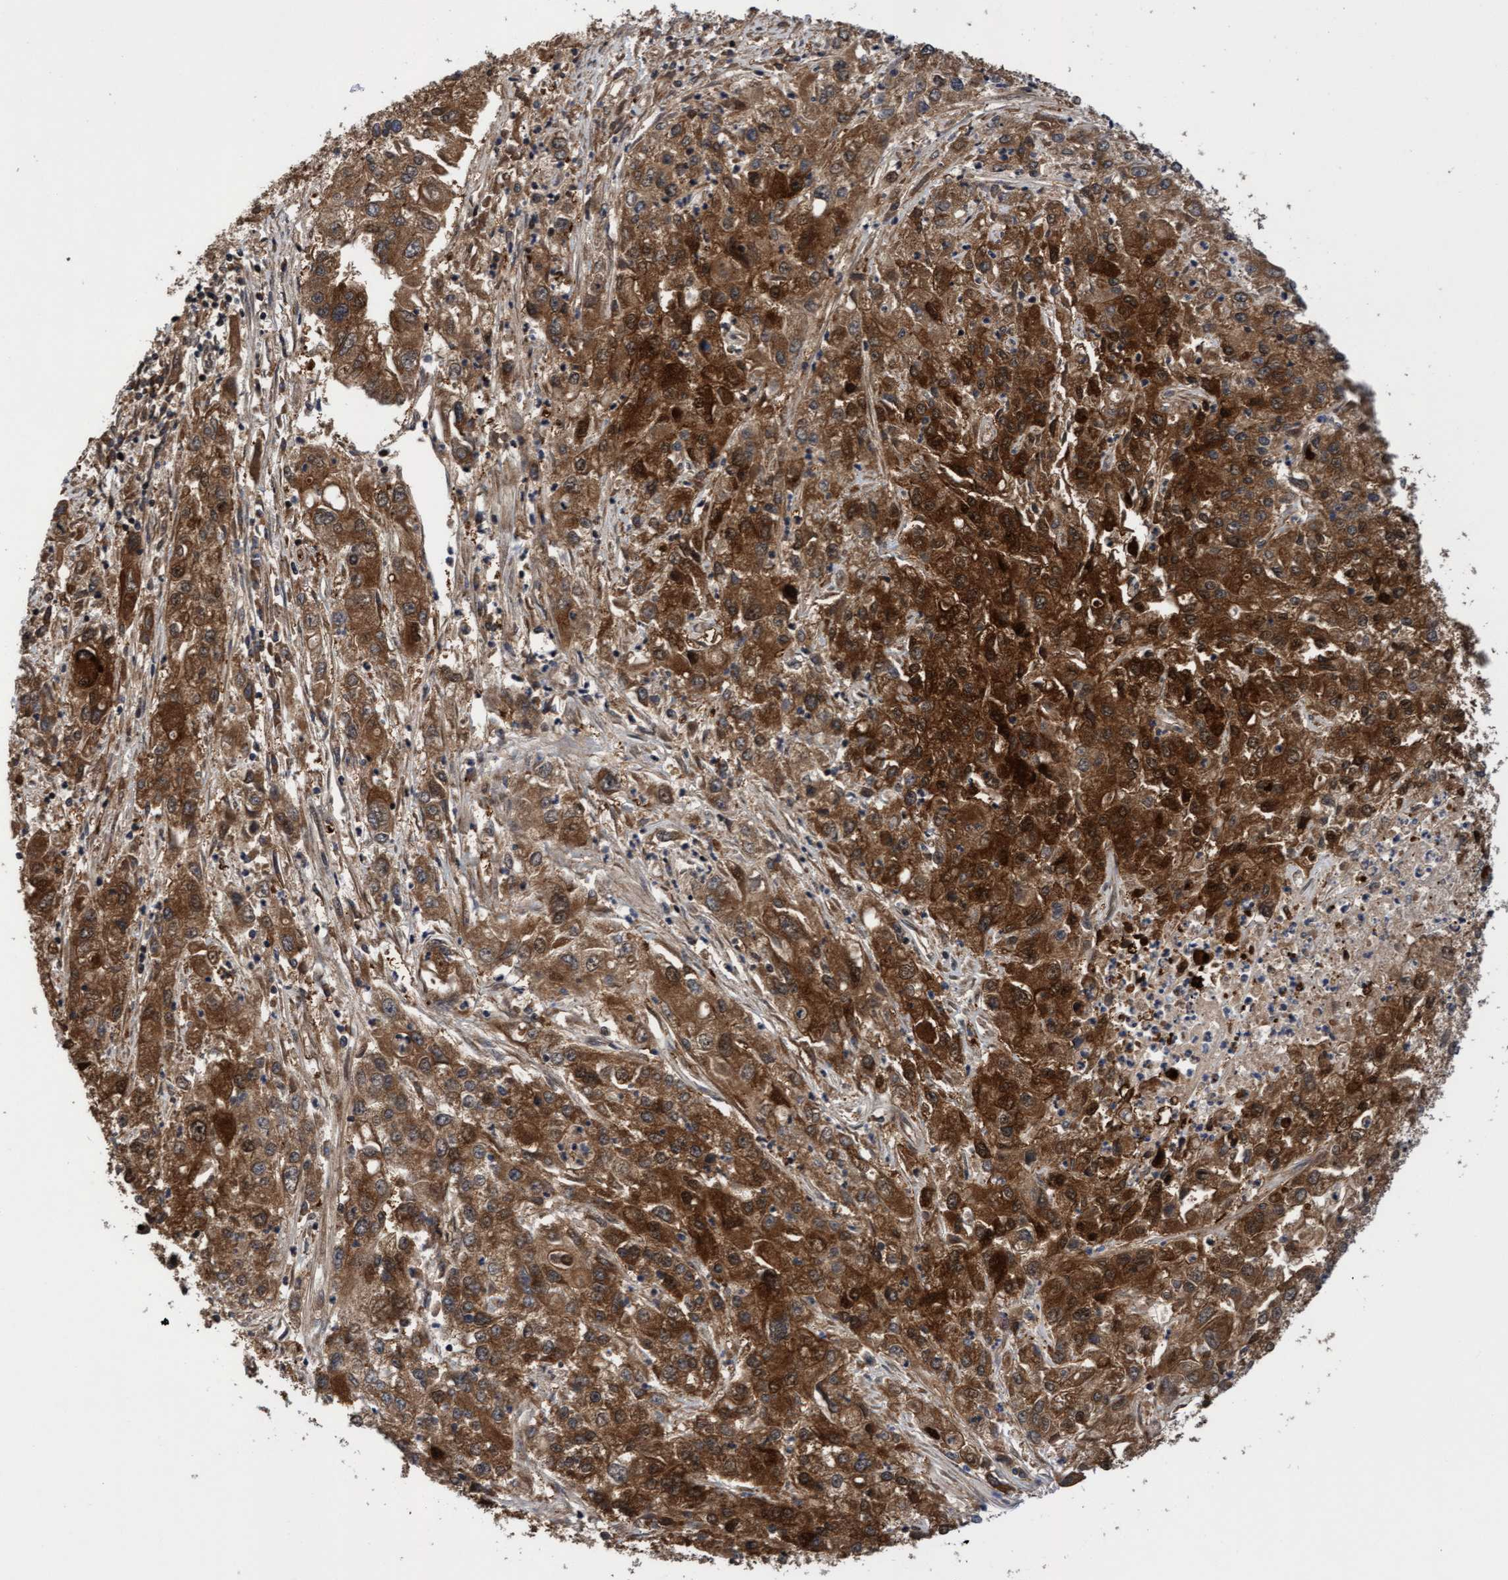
{"staining": {"intensity": "strong", "quantity": ">75%", "location": "cytoplasmic/membranous"}, "tissue": "endometrial cancer", "cell_type": "Tumor cells", "image_type": "cancer", "snomed": [{"axis": "morphology", "description": "Adenocarcinoma, NOS"}, {"axis": "topography", "description": "Endometrium"}], "caption": "IHC of endometrial cancer (adenocarcinoma) demonstrates high levels of strong cytoplasmic/membranous expression in approximately >75% of tumor cells.", "gene": "ITFG1", "patient": {"sex": "female", "age": 49}}